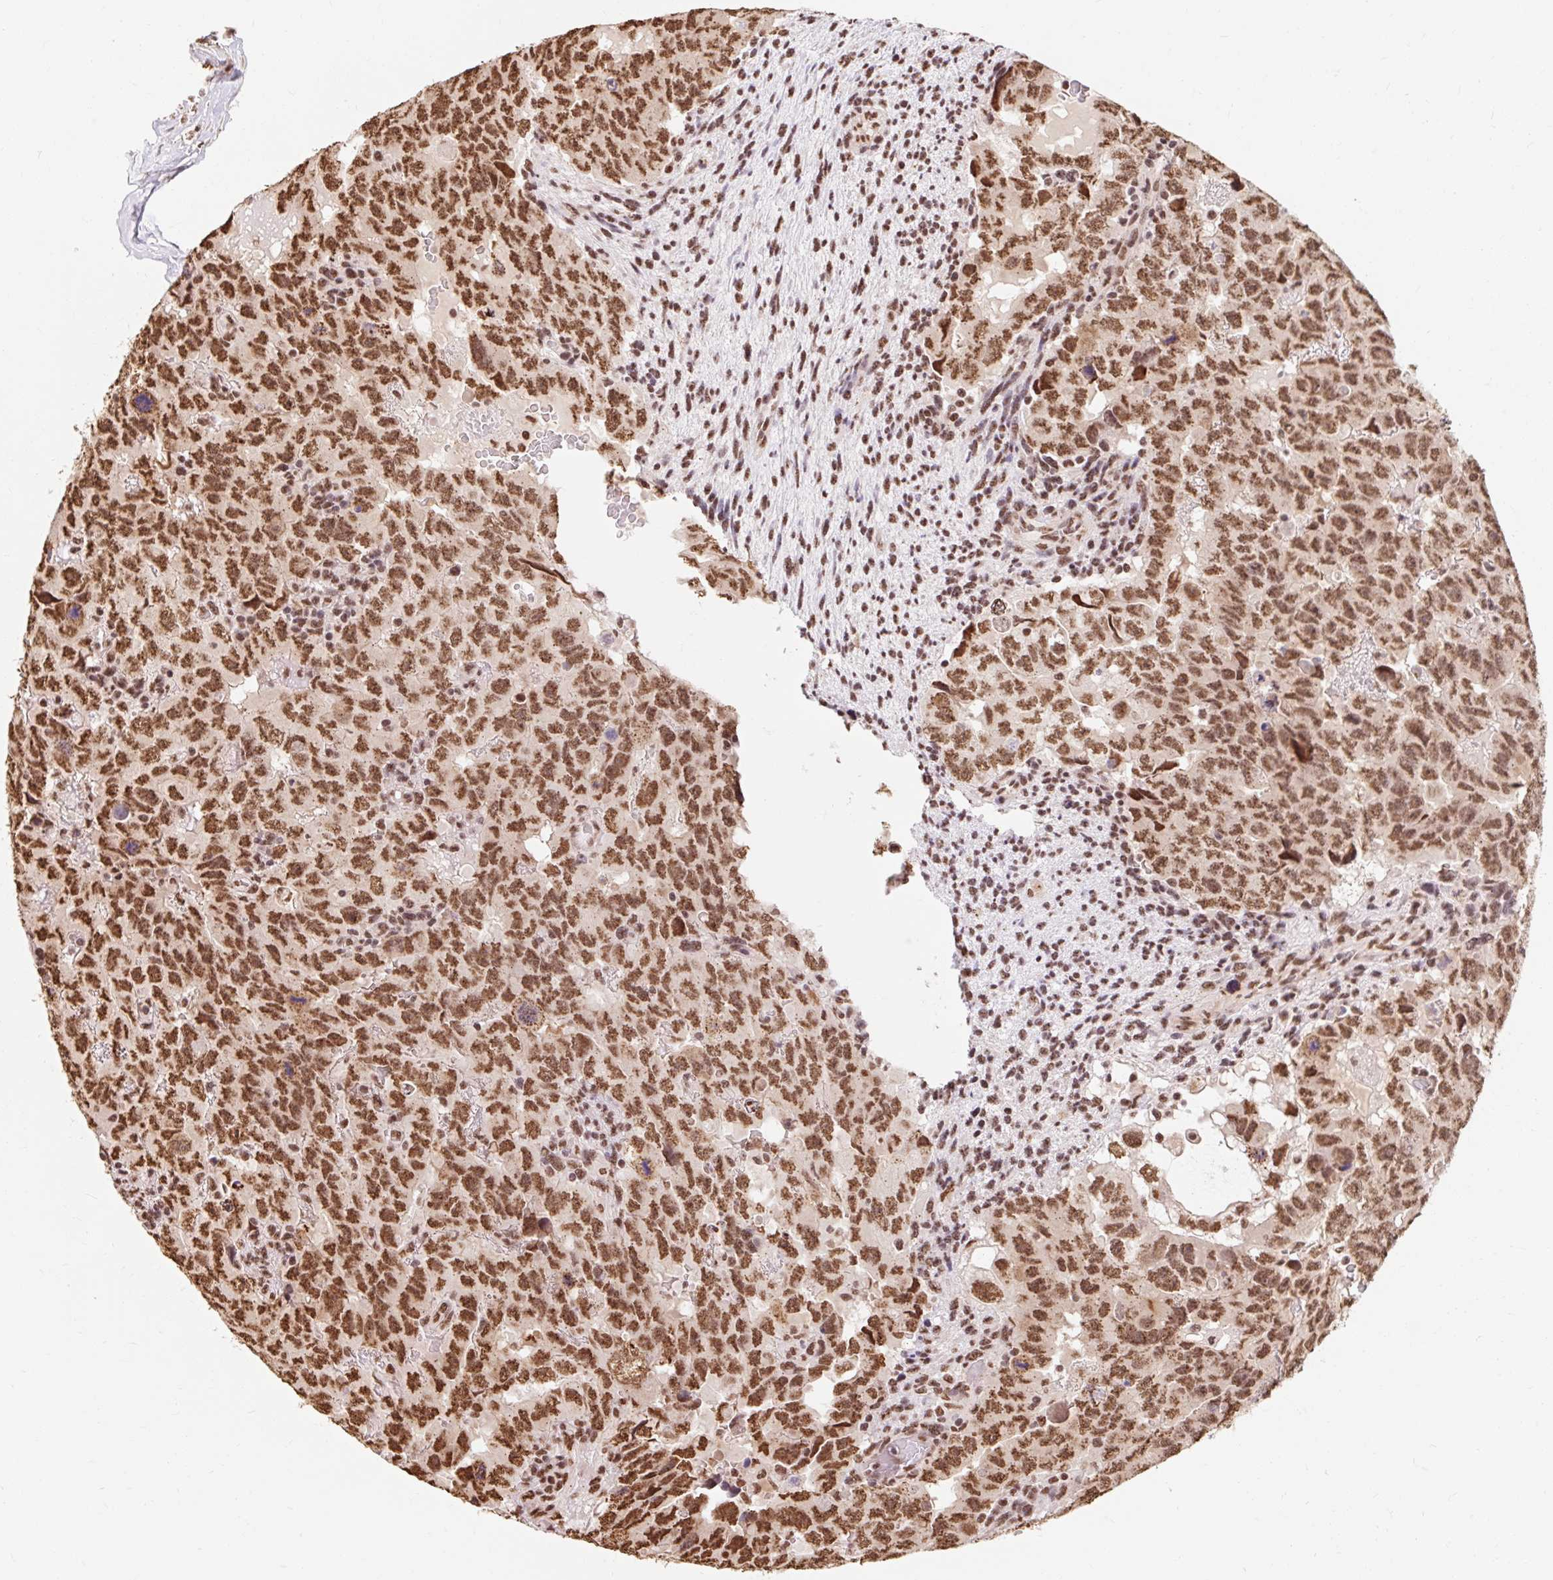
{"staining": {"intensity": "moderate", "quantity": ">75%", "location": "nuclear"}, "tissue": "testis cancer", "cell_type": "Tumor cells", "image_type": "cancer", "snomed": [{"axis": "morphology", "description": "Carcinoma, Embryonal, NOS"}, {"axis": "topography", "description": "Testis"}], "caption": "The immunohistochemical stain highlights moderate nuclear expression in tumor cells of testis cancer tissue.", "gene": "BICRA", "patient": {"sex": "male", "age": 24}}